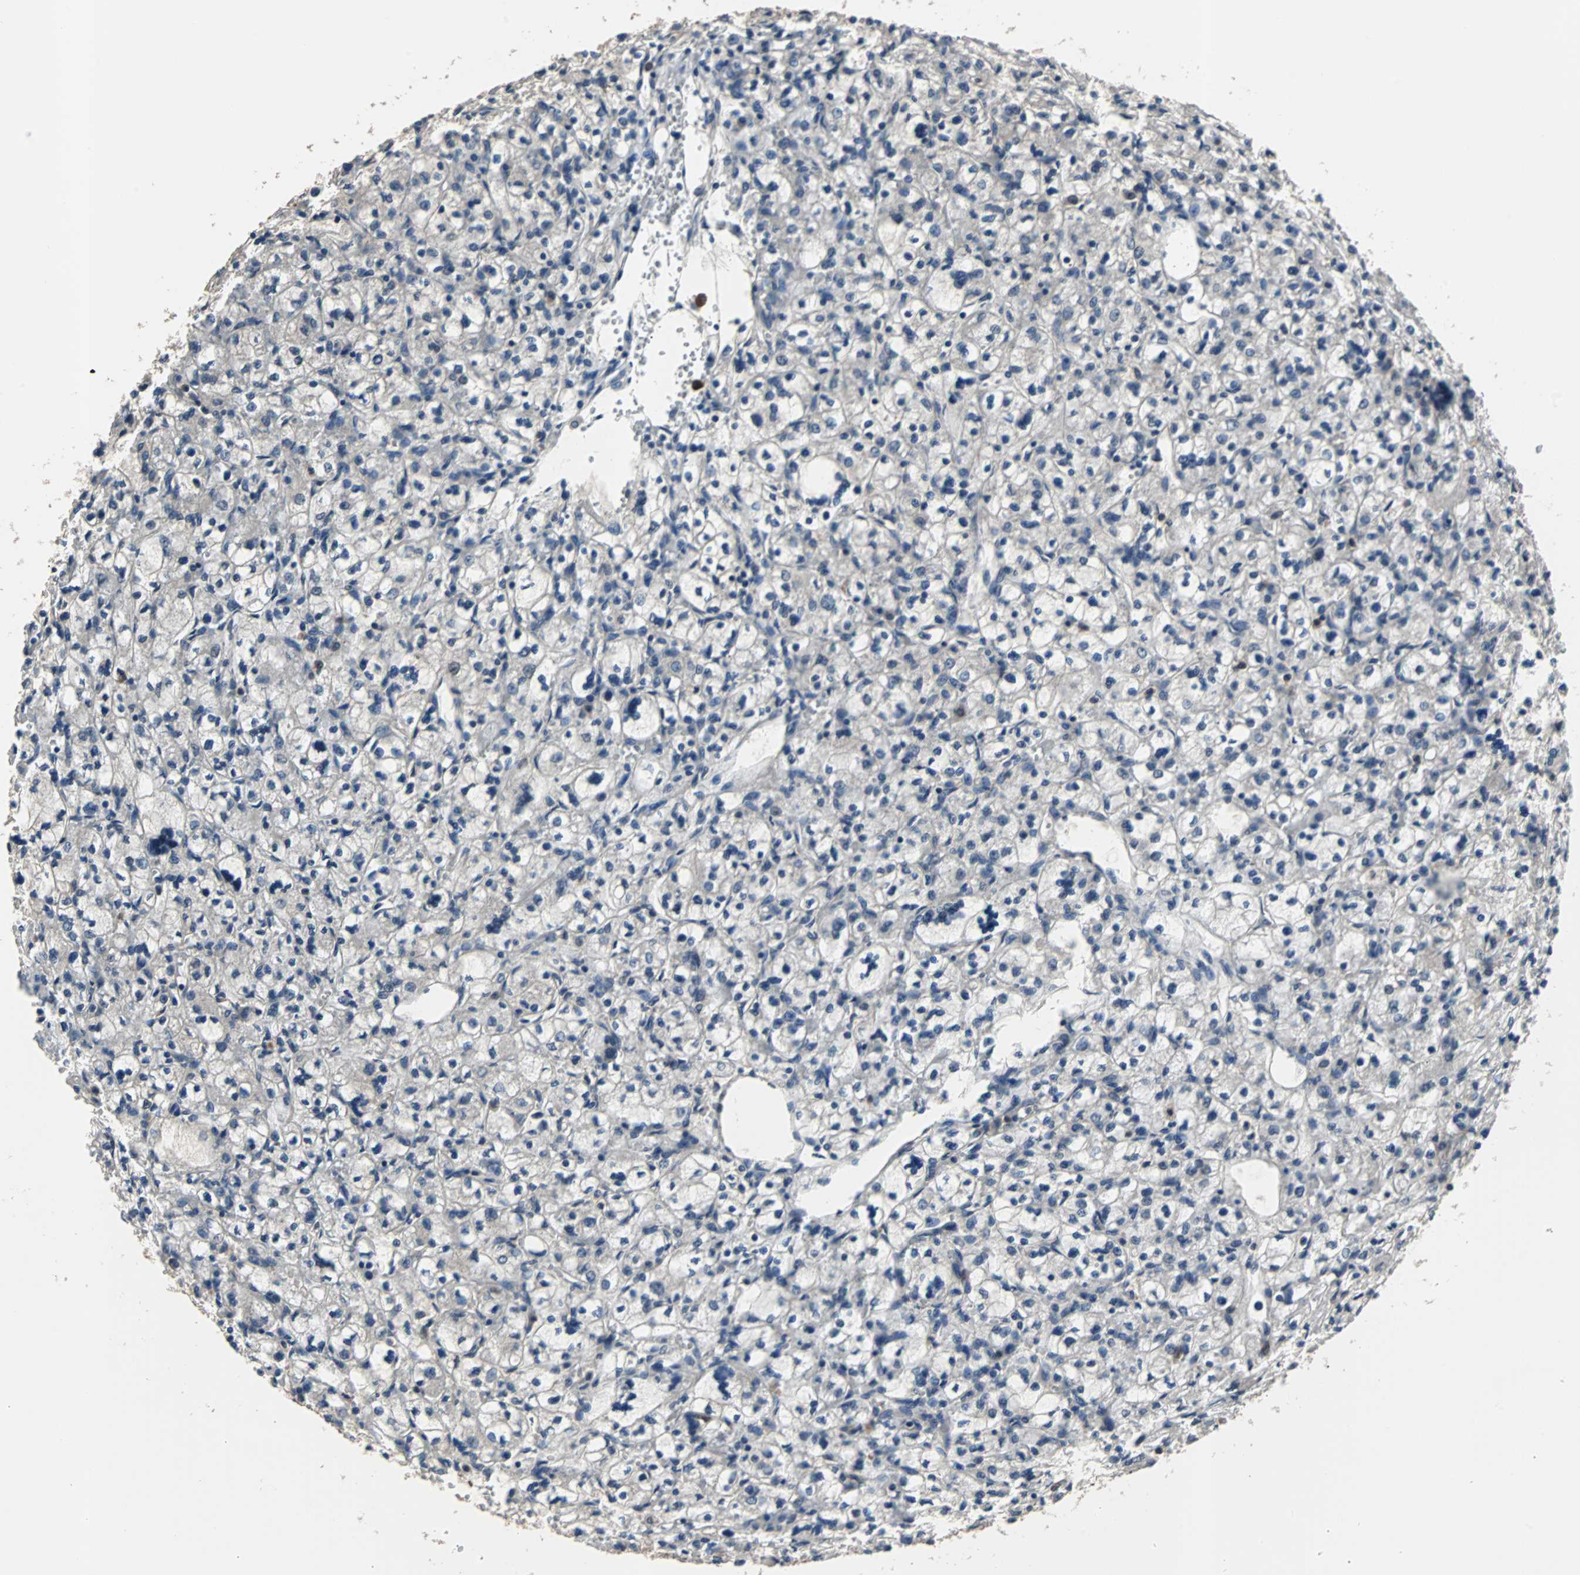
{"staining": {"intensity": "negative", "quantity": "none", "location": "none"}, "tissue": "renal cancer", "cell_type": "Tumor cells", "image_type": "cancer", "snomed": [{"axis": "morphology", "description": "Adenocarcinoma, NOS"}, {"axis": "topography", "description": "Kidney"}], "caption": "Immunohistochemistry of adenocarcinoma (renal) exhibits no positivity in tumor cells.", "gene": "PAK1", "patient": {"sex": "female", "age": 83}}